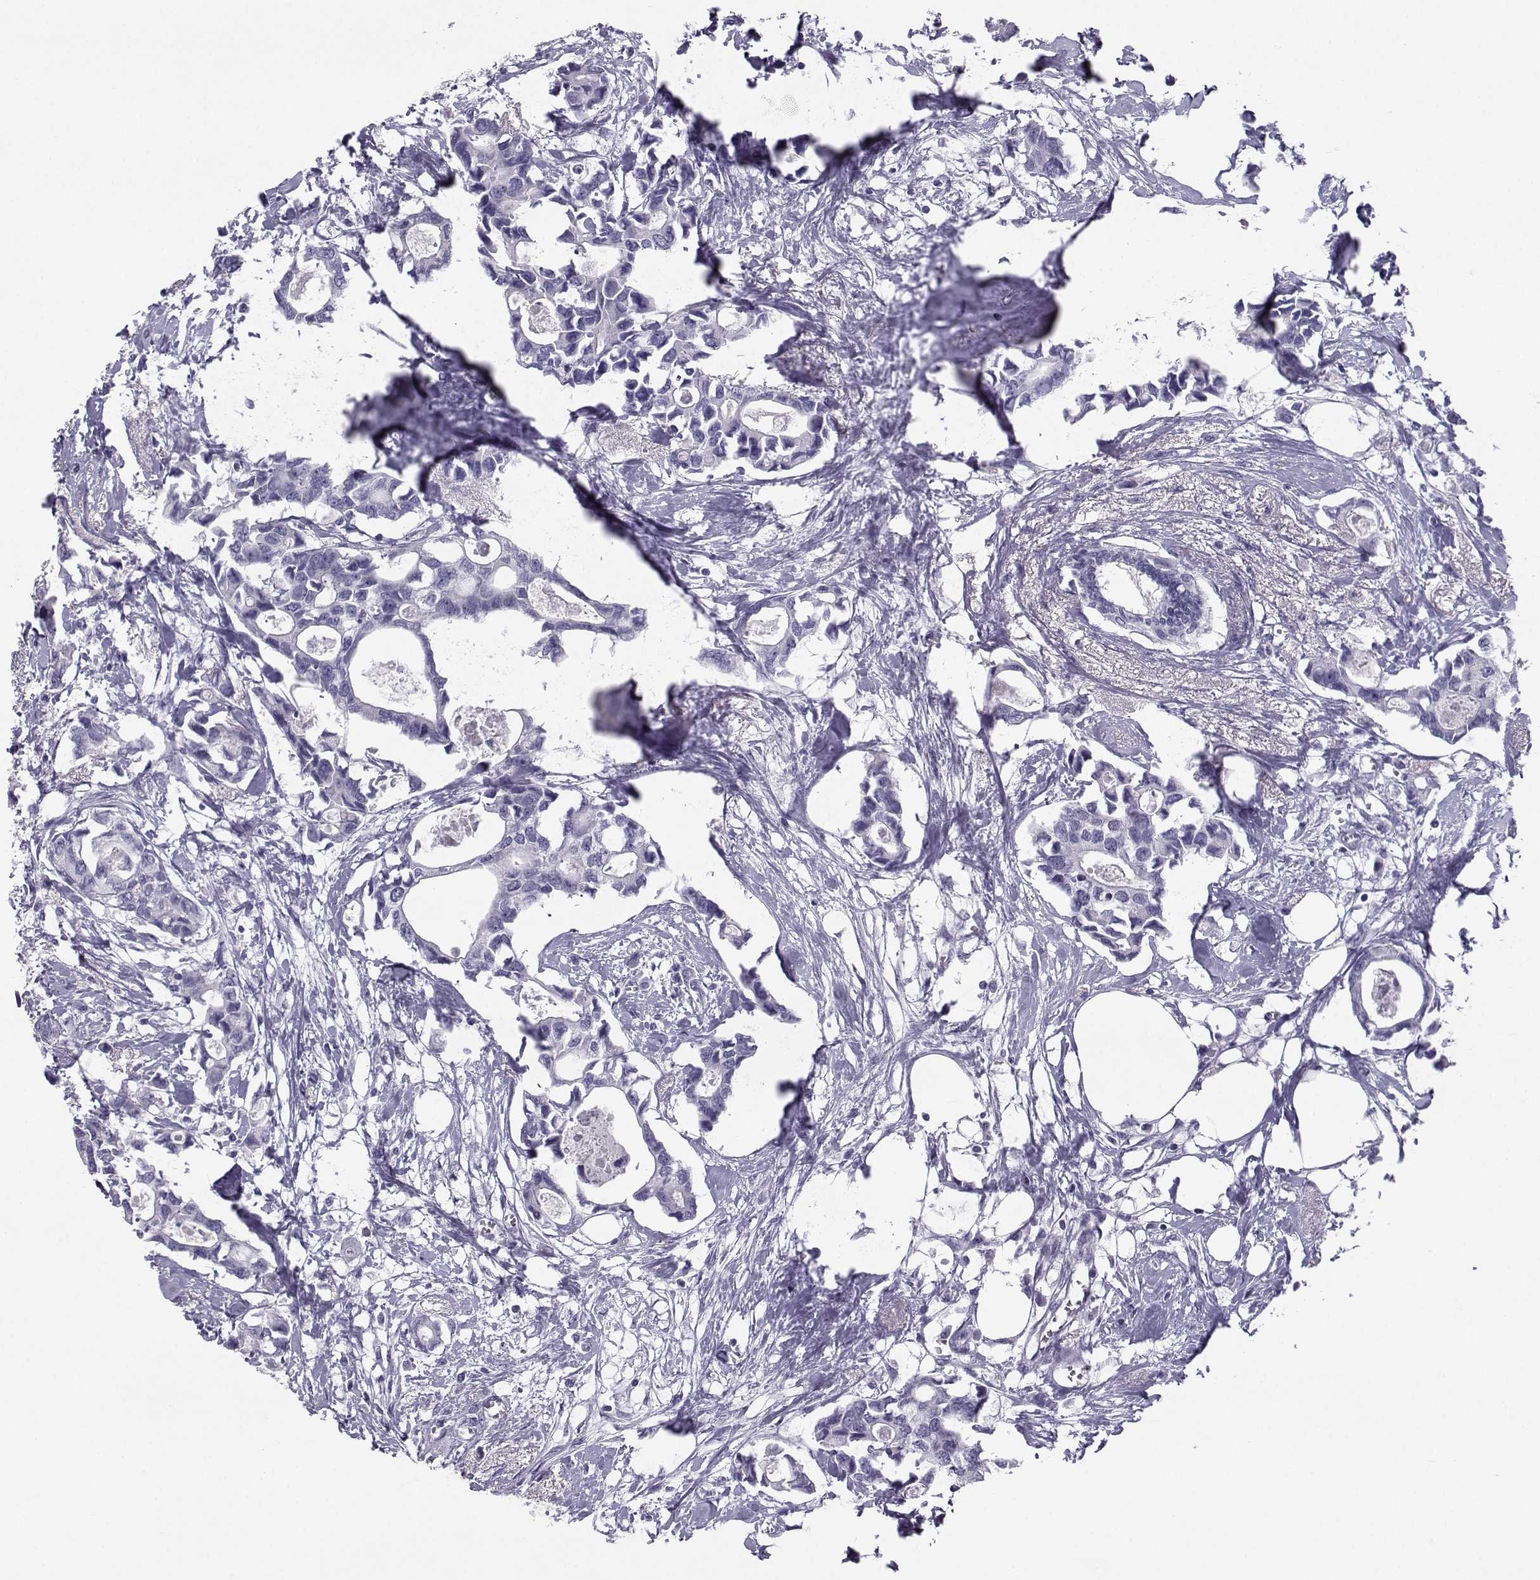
{"staining": {"intensity": "negative", "quantity": "none", "location": "none"}, "tissue": "breast cancer", "cell_type": "Tumor cells", "image_type": "cancer", "snomed": [{"axis": "morphology", "description": "Duct carcinoma"}, {"axis": "topography", "description": "Breast"}], "caption": "This histopathology image is of breast cancer stained with immunohistochemistry to label a protein in brown with the nuclei are counter-stained blue. There is no staining in tumor cells.", "gene": "PCSK1N", "patient": {"sex": "female", "age": 83}}